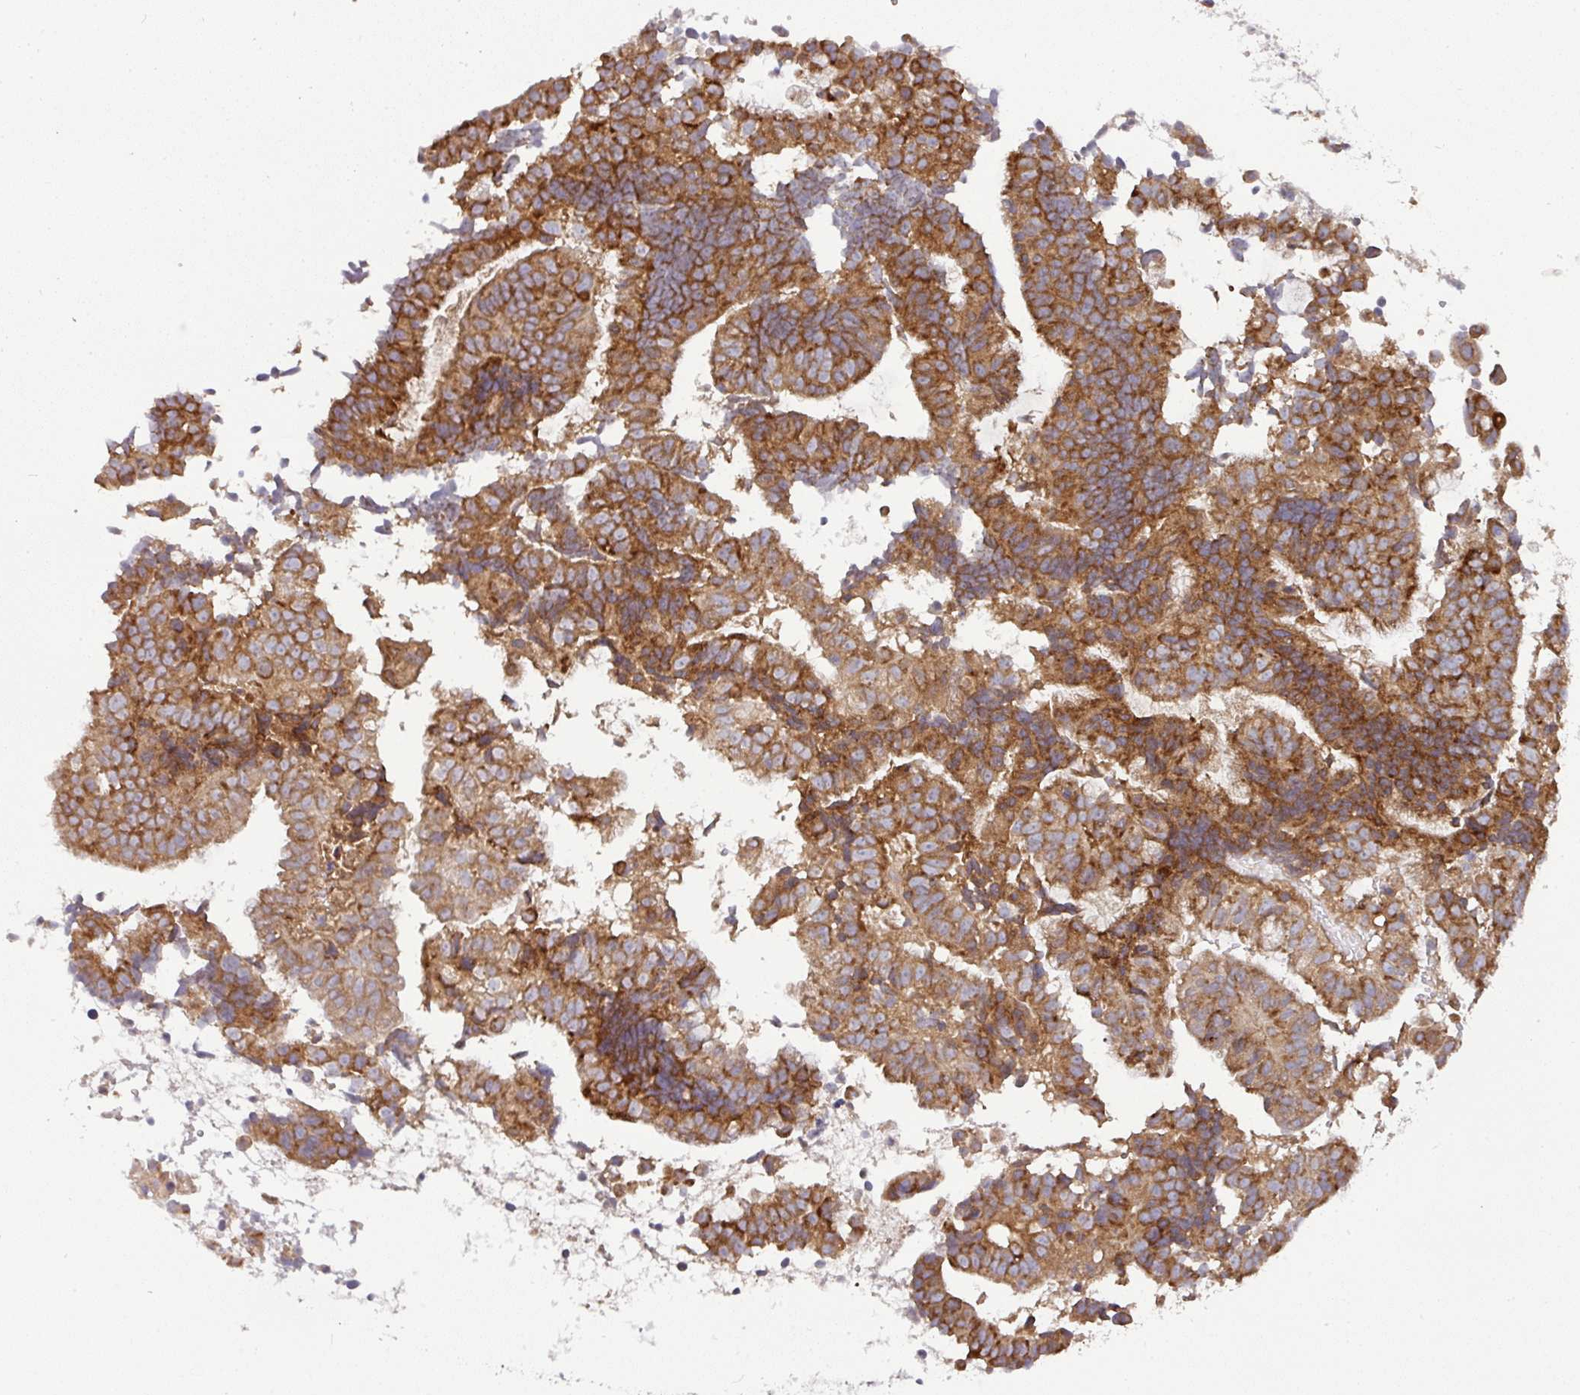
{"staining": {"intensity": "strong", "quantity": ">75%", "location": "cytoplasmic/membranous"}, "tissue": "endometrial cancer", "cell_type": "Tumor cells", "image_type": "cancer", "snomed": [{"axis": "morphology", "description": "Adenocarcinoma, NOS"}, {"axis": "topography", "description": "Endometrium"}], "caption": "Tumor cells reveal high levels of strong cytoplasmic/membranous positivity in about >75% of cells in human endometrial cancer (adenocarcinoma).", "gene": "GALP", "patient": {"sex": "female", "age": 76}}